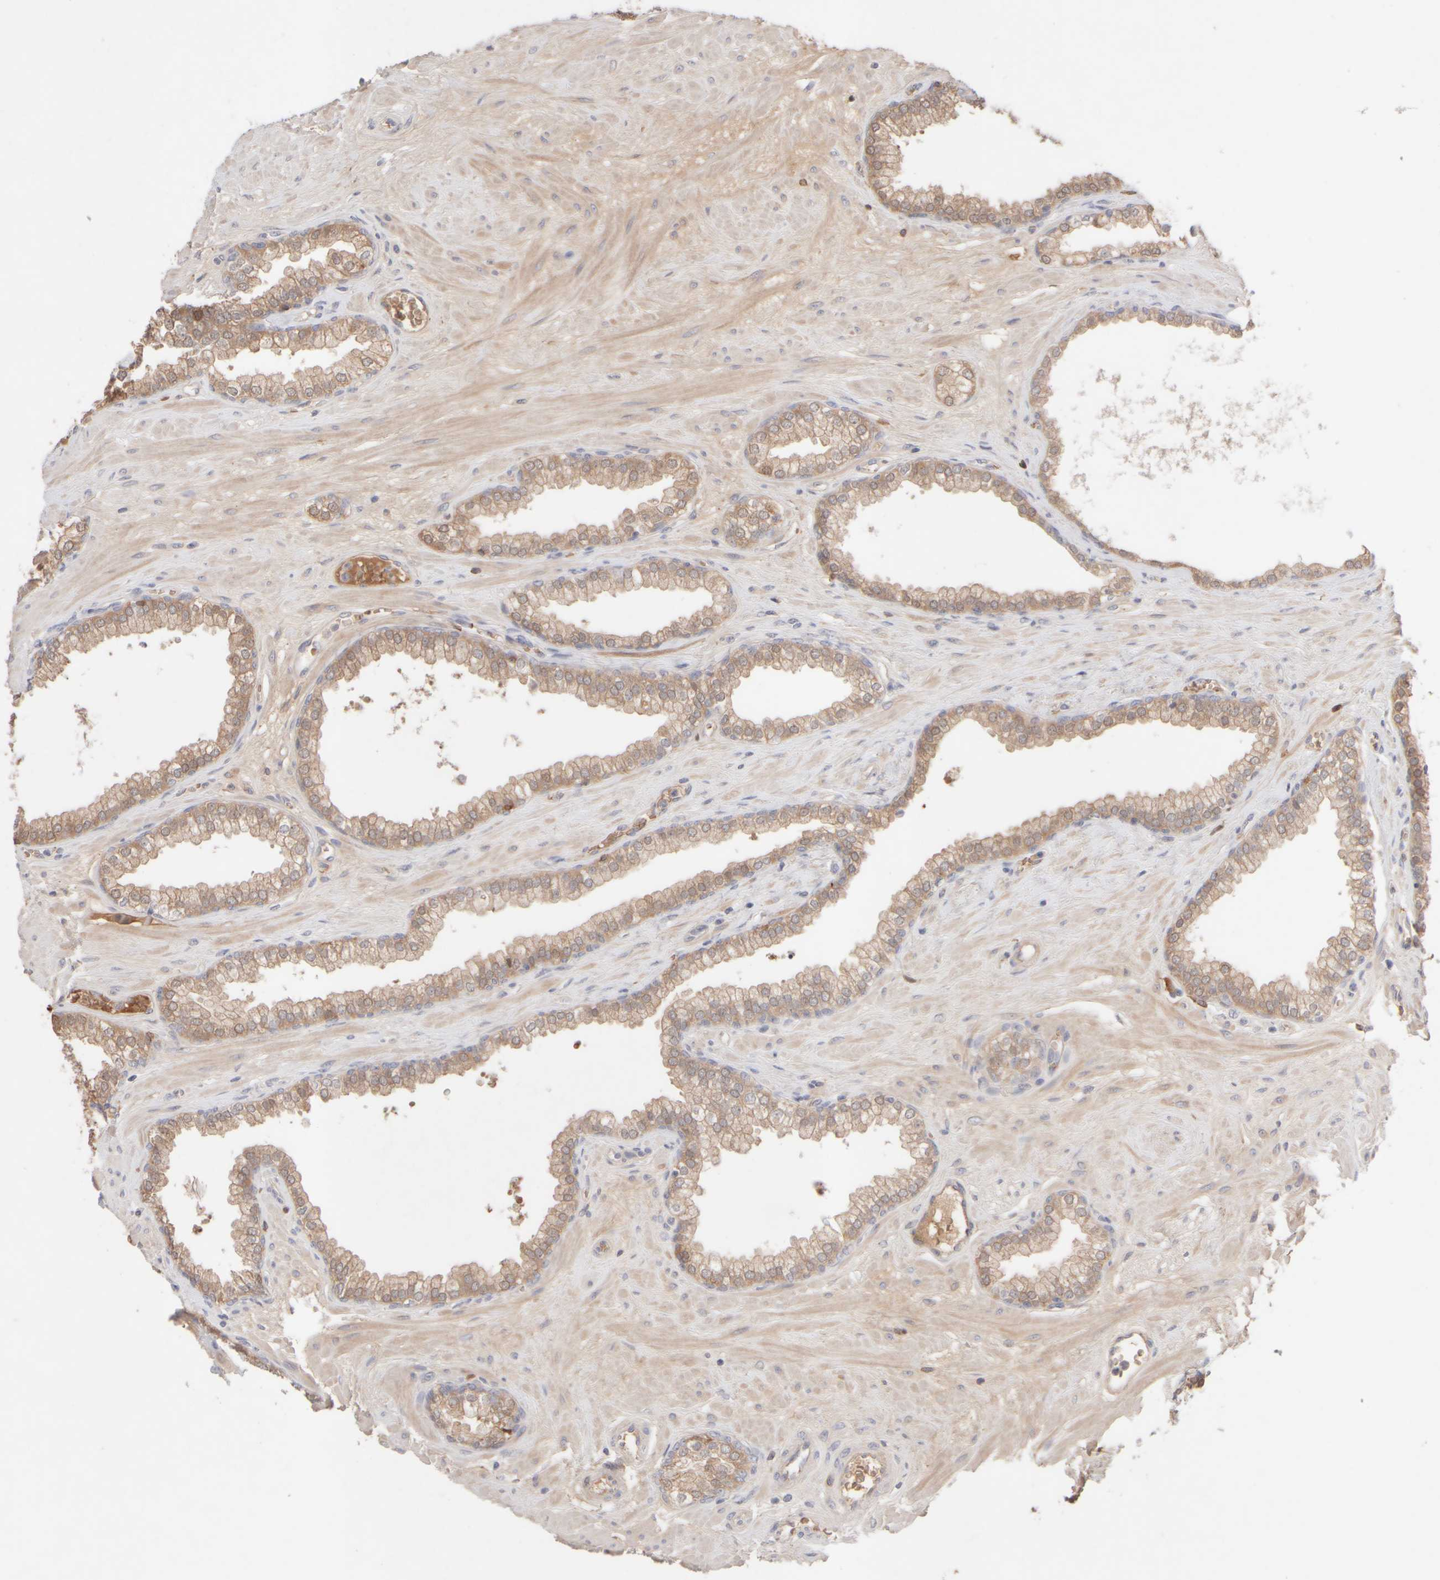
{"staining": {"intensity": "weak", "quantity": ">75%", "location": "cytoplasmic/membranous"}, "tissue": "prostate", "cell_type": "Glandular cells", "image_type": "normal", "snomed": [{"axis": "morphology", "description": "Normal tissue, NOS"}, {"axis": "morphology", "description": "Urothelial carcinoma, Low grade"}, {"axis": "topography", "description": "Urinary bladder"}, {"axis": "topography", "description": "Prostate"}], "caption": "High-magnification brightfield microscopy of normal prostate stained with DAB (3,3'-diaminobenzidine) (brown) and counterstained with hematoxylin (blue). glandular cells exhibit weak cytoplasmic/membranous staining is identified in approximately>75% of cells. (DAB = brown stain, brightfield microscopy at high magnification).", "gene": "MST1", "patient": {"sex": "male", "age": 60}}